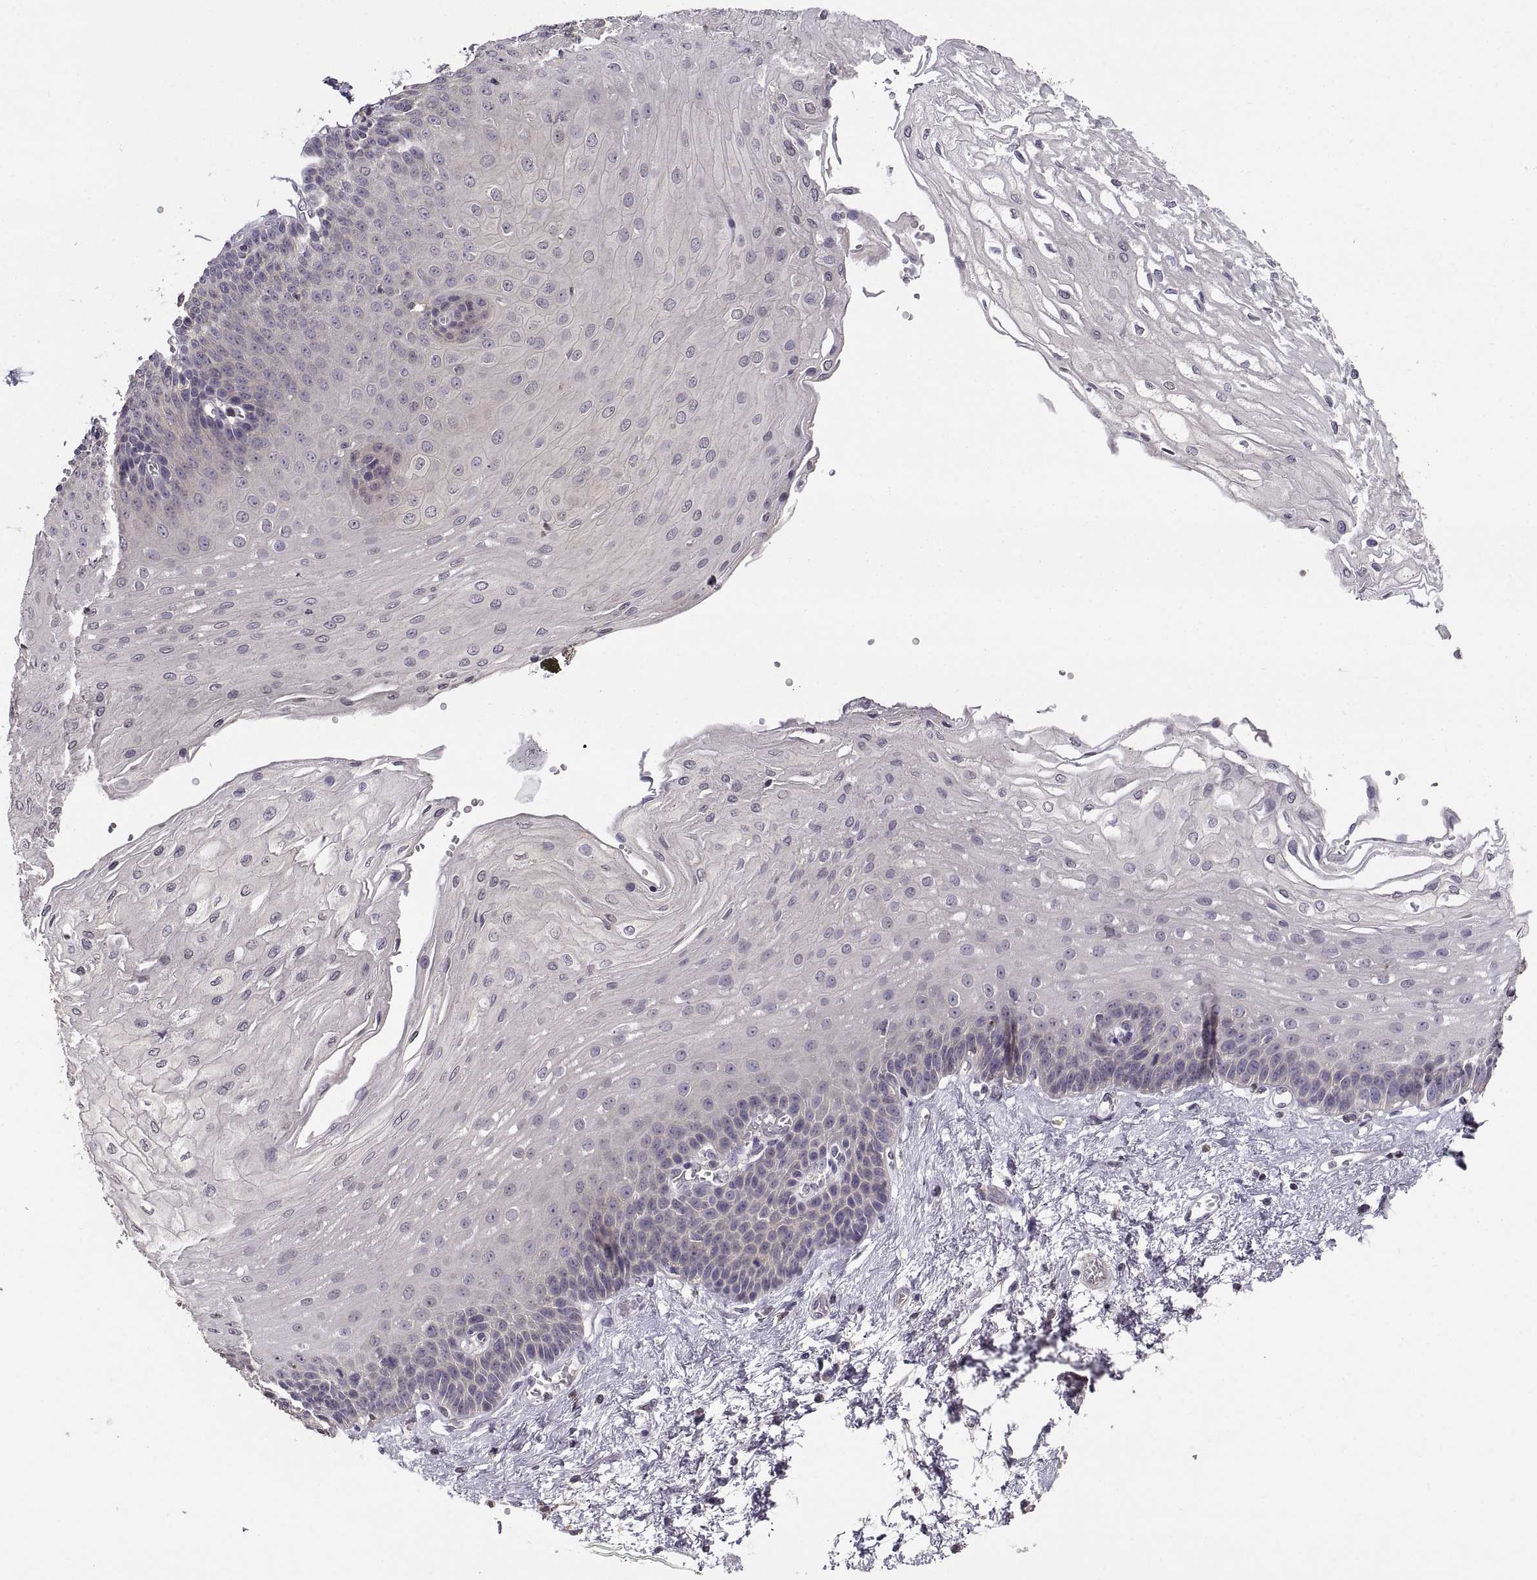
{"staining": {"intensity": "negative", "quantity": "none", "location": "none"}, "tissue": "esophagus", "cell_type": "Squamous epithelial cells", "image_type": "normal", "snomed": [{"axis": "morphology", "description": "Normal tissue, NOS"}, {"axis": "topography", "description": "Esophagus"}], "caption": "IHC photomicrograph of unremarkable human esophagus stained for a protein (brown), which displays no expression in squamous epithelial cells. (DAB (3,3'-diaminobenzidine) IHC visualized using brightfield microscopy, high magnification).", "gene": "NMNAT2", "patient": {"sex": "female", "age": 62}}